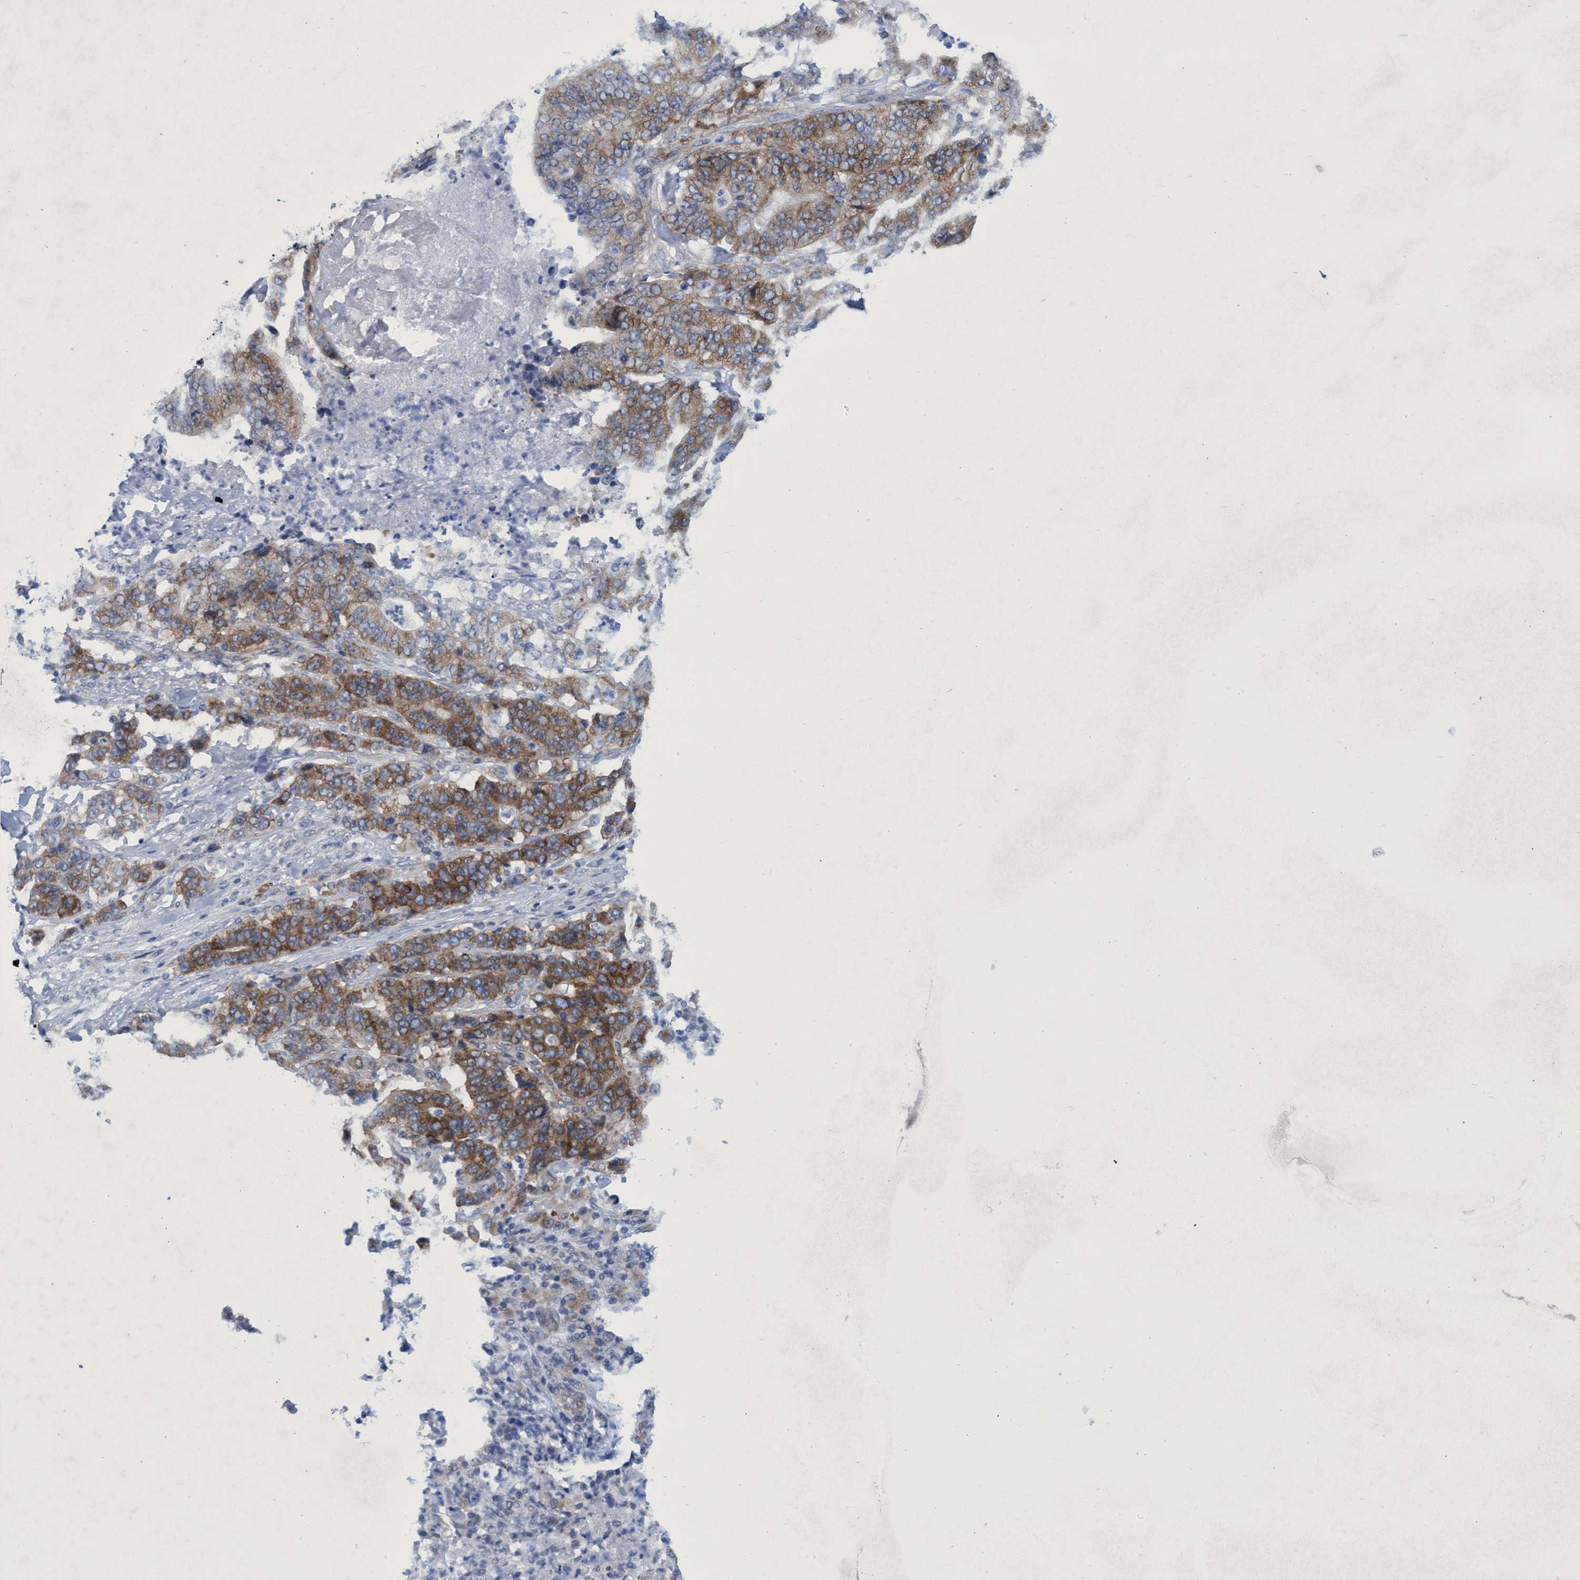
{"staining": {"intensity": "moderate", "quantity": ">75%", "location": "cytoplasmic/membranous"}, "tissue": "stomach cancer", "cell_type": "Tumor cells", "image_type": "cancer", "snomed": [{"axis": "morphology", "description": "Adenocarcinoma, NOS"}, {"axis": "topography", "description": "Stomach"}], "caption": "Stomach cancer stained with a protein marker shows moderate staining in tumor cells.", "gene": "R3HCC1", "patient": {"sex": "female", "age": 73}}